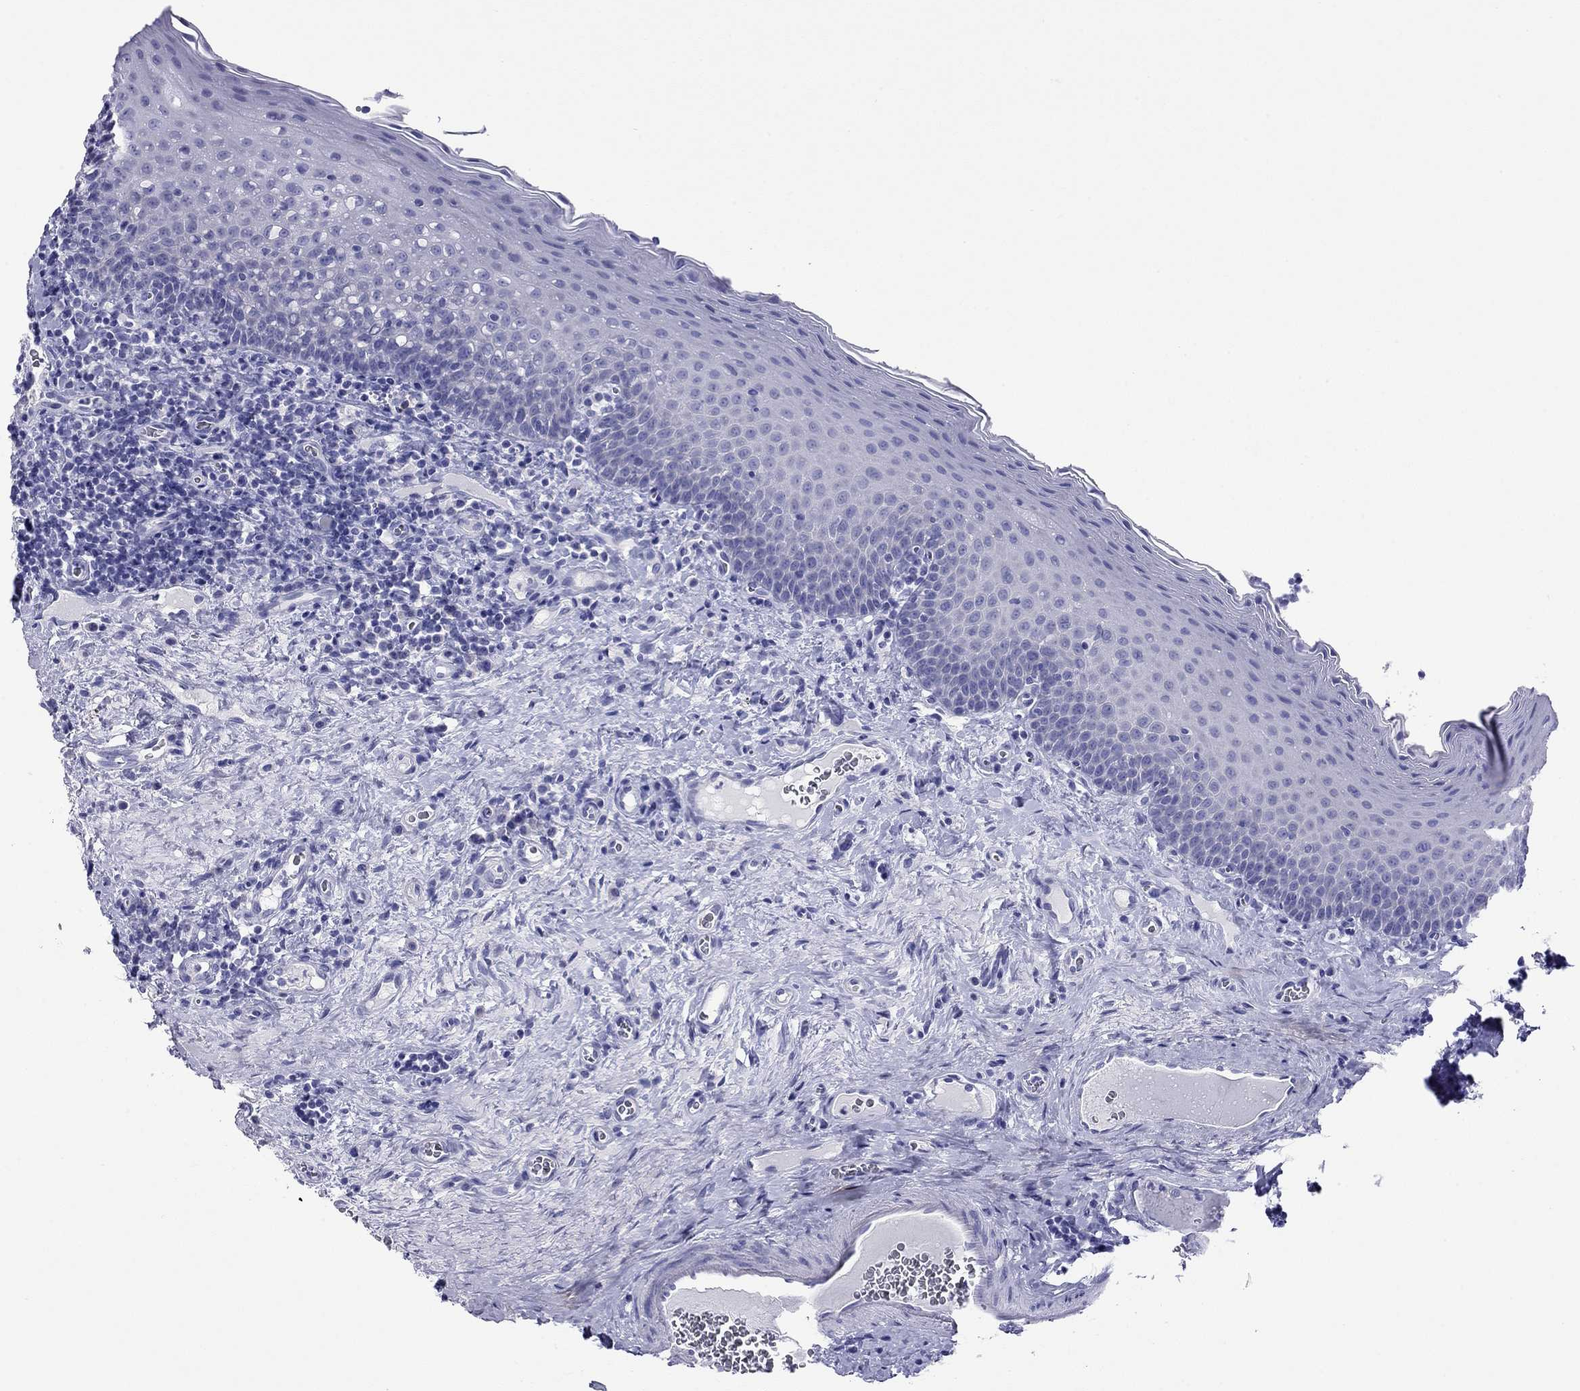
{"staining": {"intensity": "negative", "quantity": "none", "location": "none"}, "tissue": "tonsil", "cell_type": "Germinal center cells", "image_type": "normal", "snomed": [{"axis": "morphology", "description": "Normal tissue, NOS"}, {"axis": "morphology", "description": "Inflammation, NOS"}, {"axis": "topography", "description": "Tonsil"}], "caption": "High magnification brightfield microscopy of benign tonsil stained with DAB (3,3'-diaminobenzidine) (brown) and counterstained with hematoxylin (blue): germinal center cells show no significant staining. (Stains: DAB immunohistochemistry (IHC) with hematoxylin counter stain, Microscopy: brightfield microscopy at high magnification).", "gene": "FIGLA", "patient": {"sex": "female", "age": 31}}